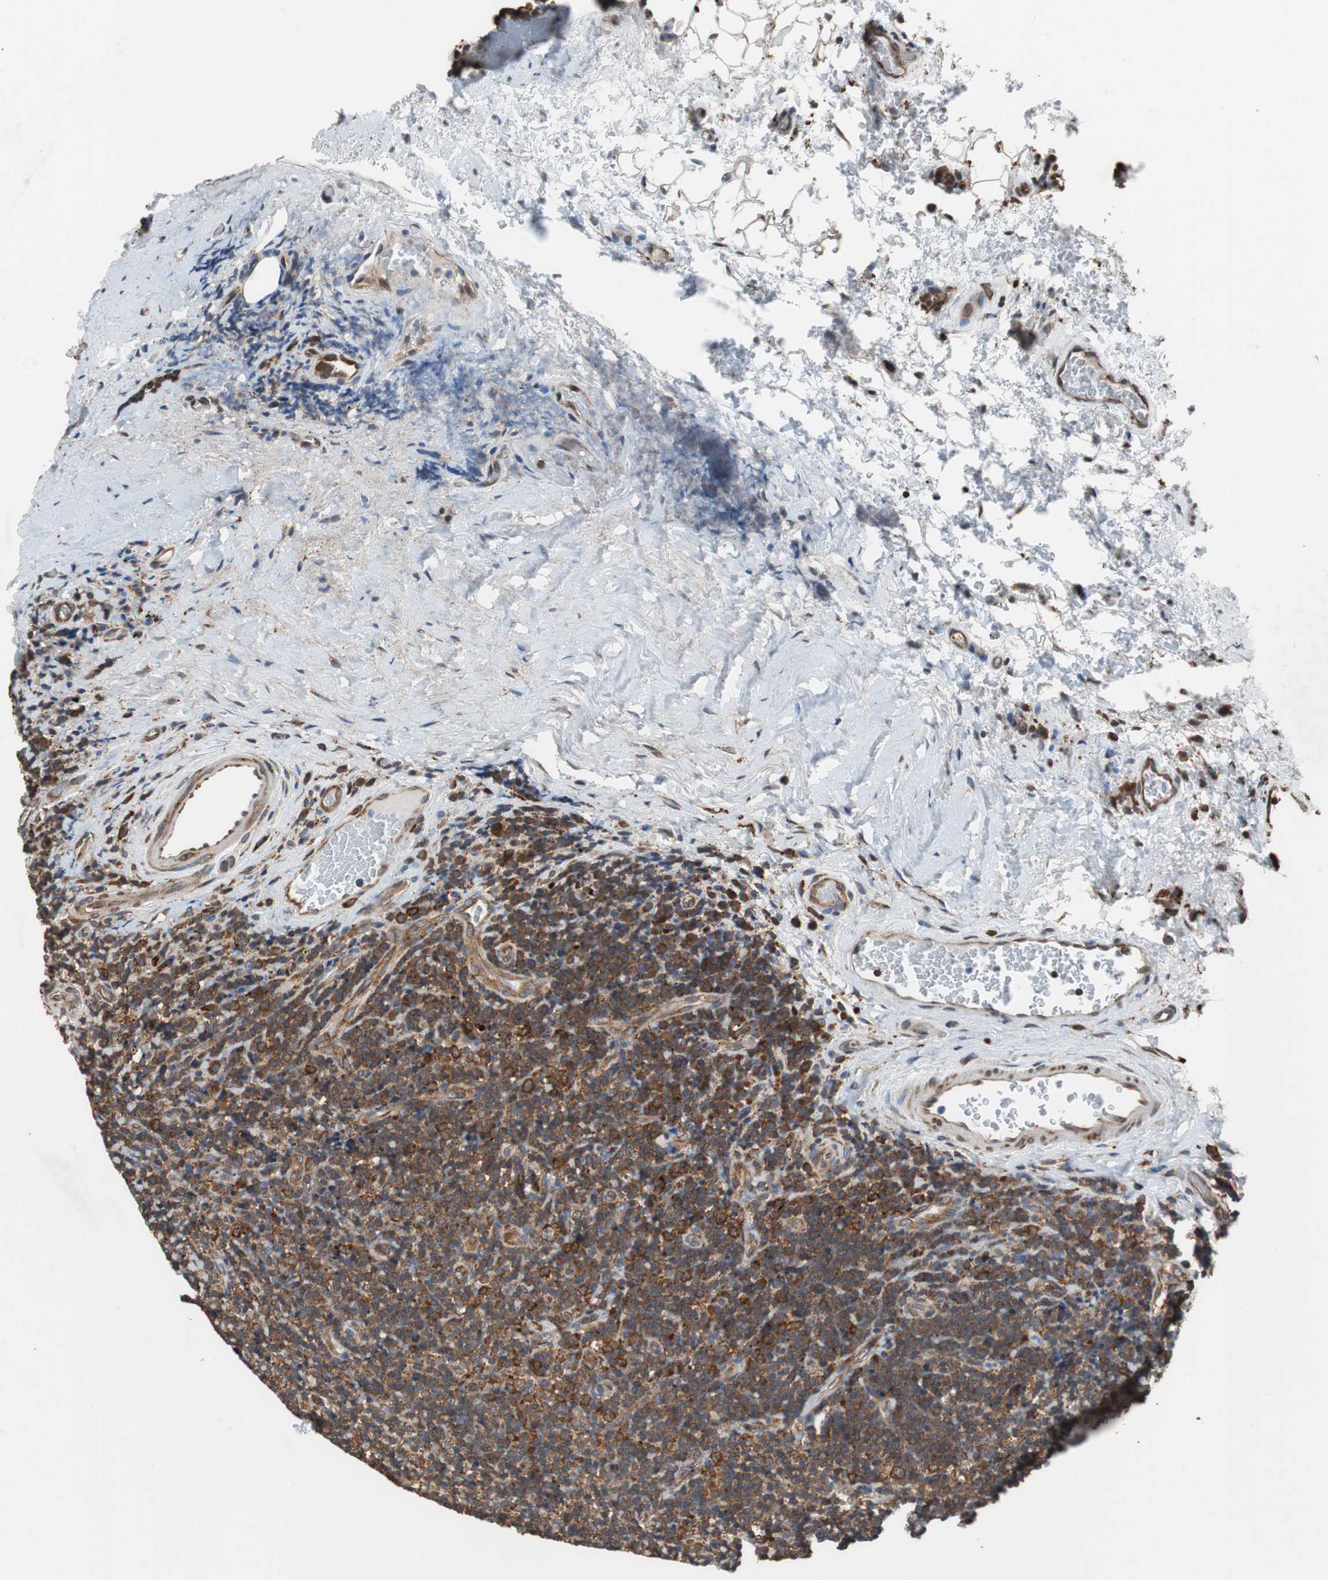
{"staining": {"intensity": "strong", "quantity": ">75%", "location": "cytoplasmic/membranous"}, "tissue": "lymphoma", "cell_type": "Tumor cells", "image_type": "cancer", "snomed": [{"axis": "morphology", "description": "Malignant lymphoma, non-Hodgkin's type, High grade"}, {"axis": "topography", "description": "Tonsil"}], "caption": "Malignant lymphoma, non-Hodgkin's type (high-grade) was stained to show a protein in brown. There is high levels of strong cytoplasmic/membranous positivity in about >75% of tumor cells.", "gene": "USP10", "patient": {"sex": "female", "age": 36}}